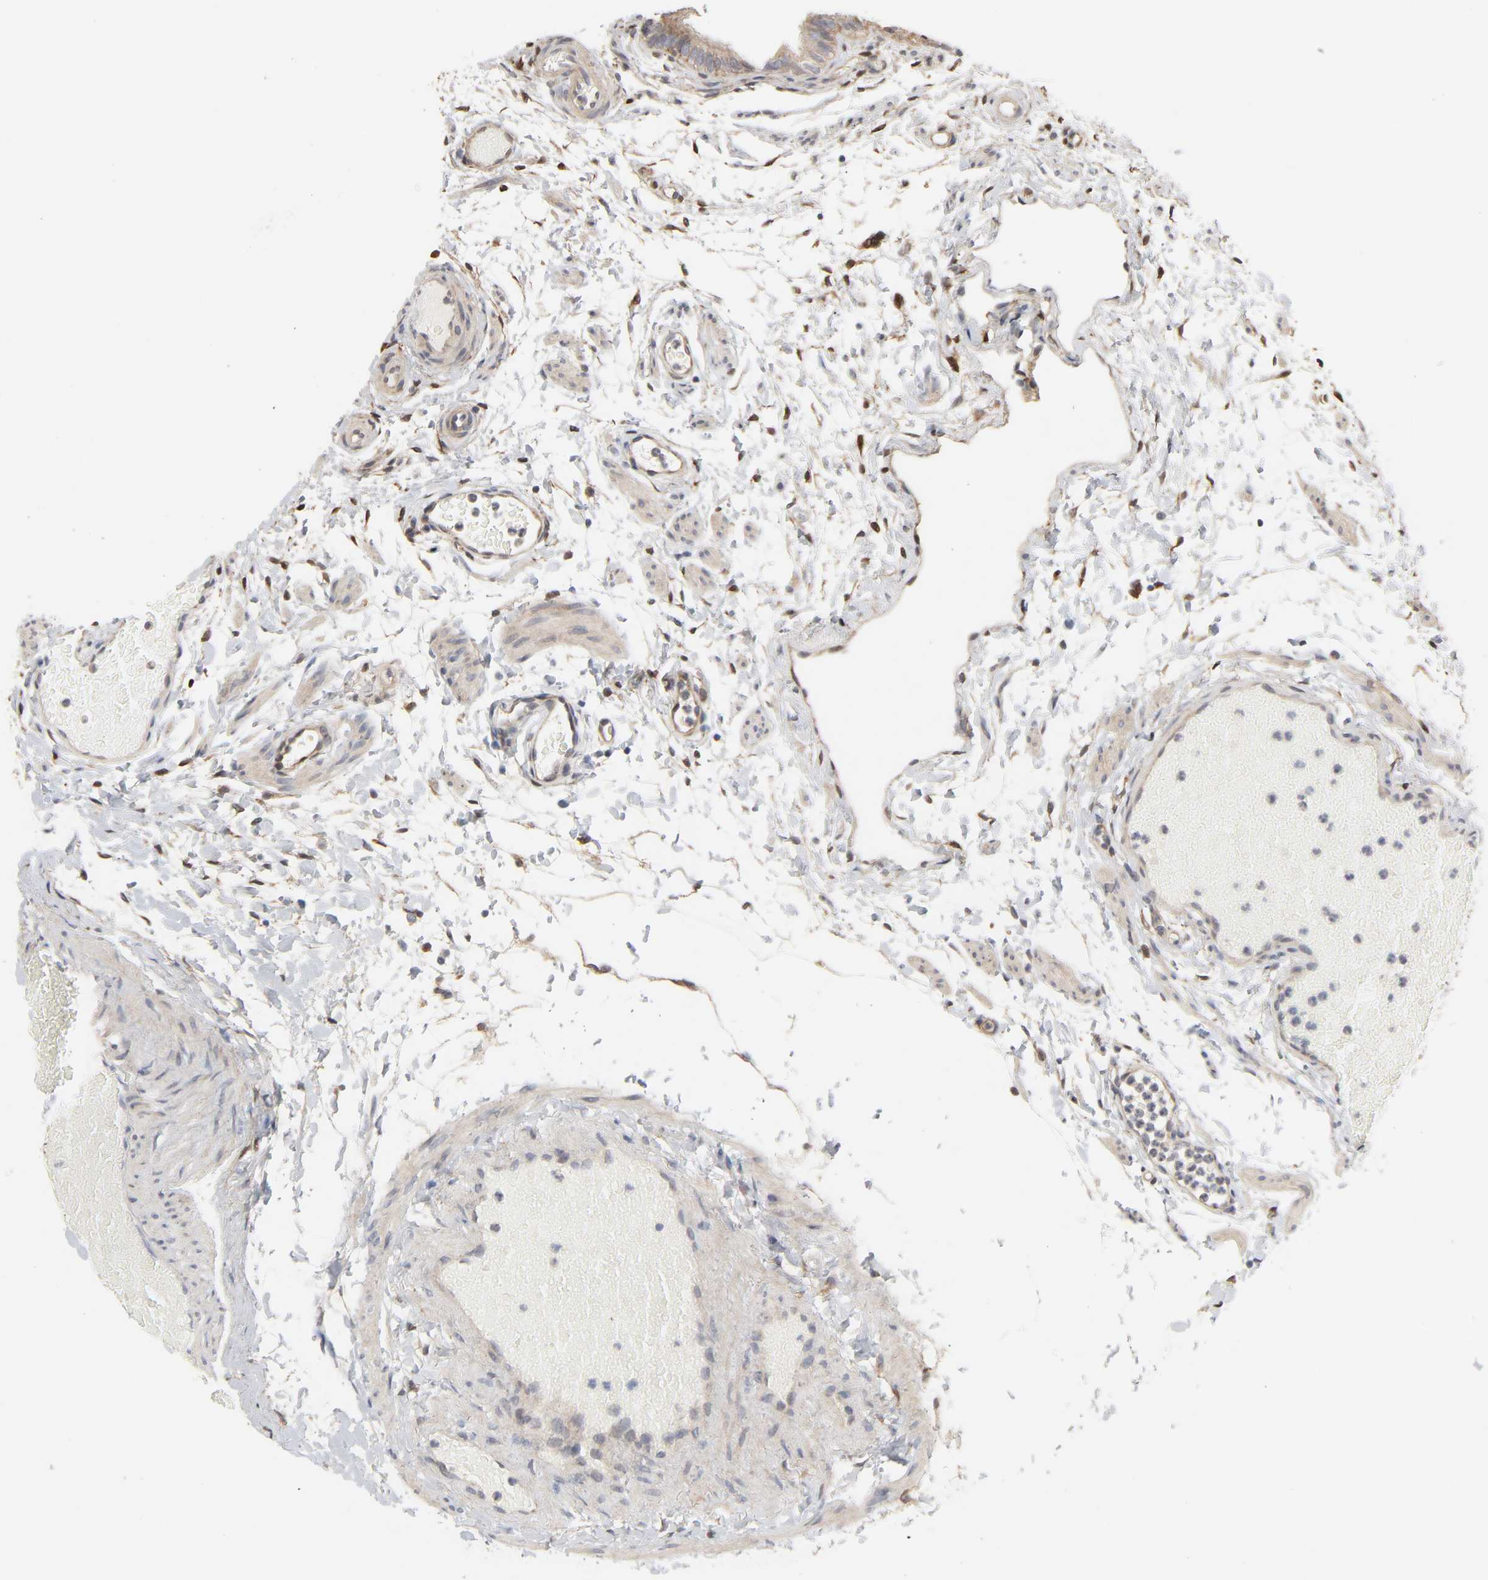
{"staining": {"intensity": "weak", "quantity": ">75%", "location": "cytoplasmic/membranous"}, "tissue": "fallopian tube", "cell_type": "Glandular cells", "image_type": "normal", "snomed": [{"axis": "morphology", "description": "Normal tissue, NOS"}, {"axis": "morphology", "description": "Dermoid, NOS"}, {"axis": "topography", "description": "Fallopian tube"}], "caption": "The photomicrograph reveals staining of benign fallopian tube, revealing weak cytoplasmic/membranous protein positivity (brown color) within glandular cells. The staining is performed using DAB brown chromogen to label protein expression. The nuclei are counter-stained blue using hematoxylin.", "gene": "NDRG2", "patient": {"sex": "female", "age": 33}}